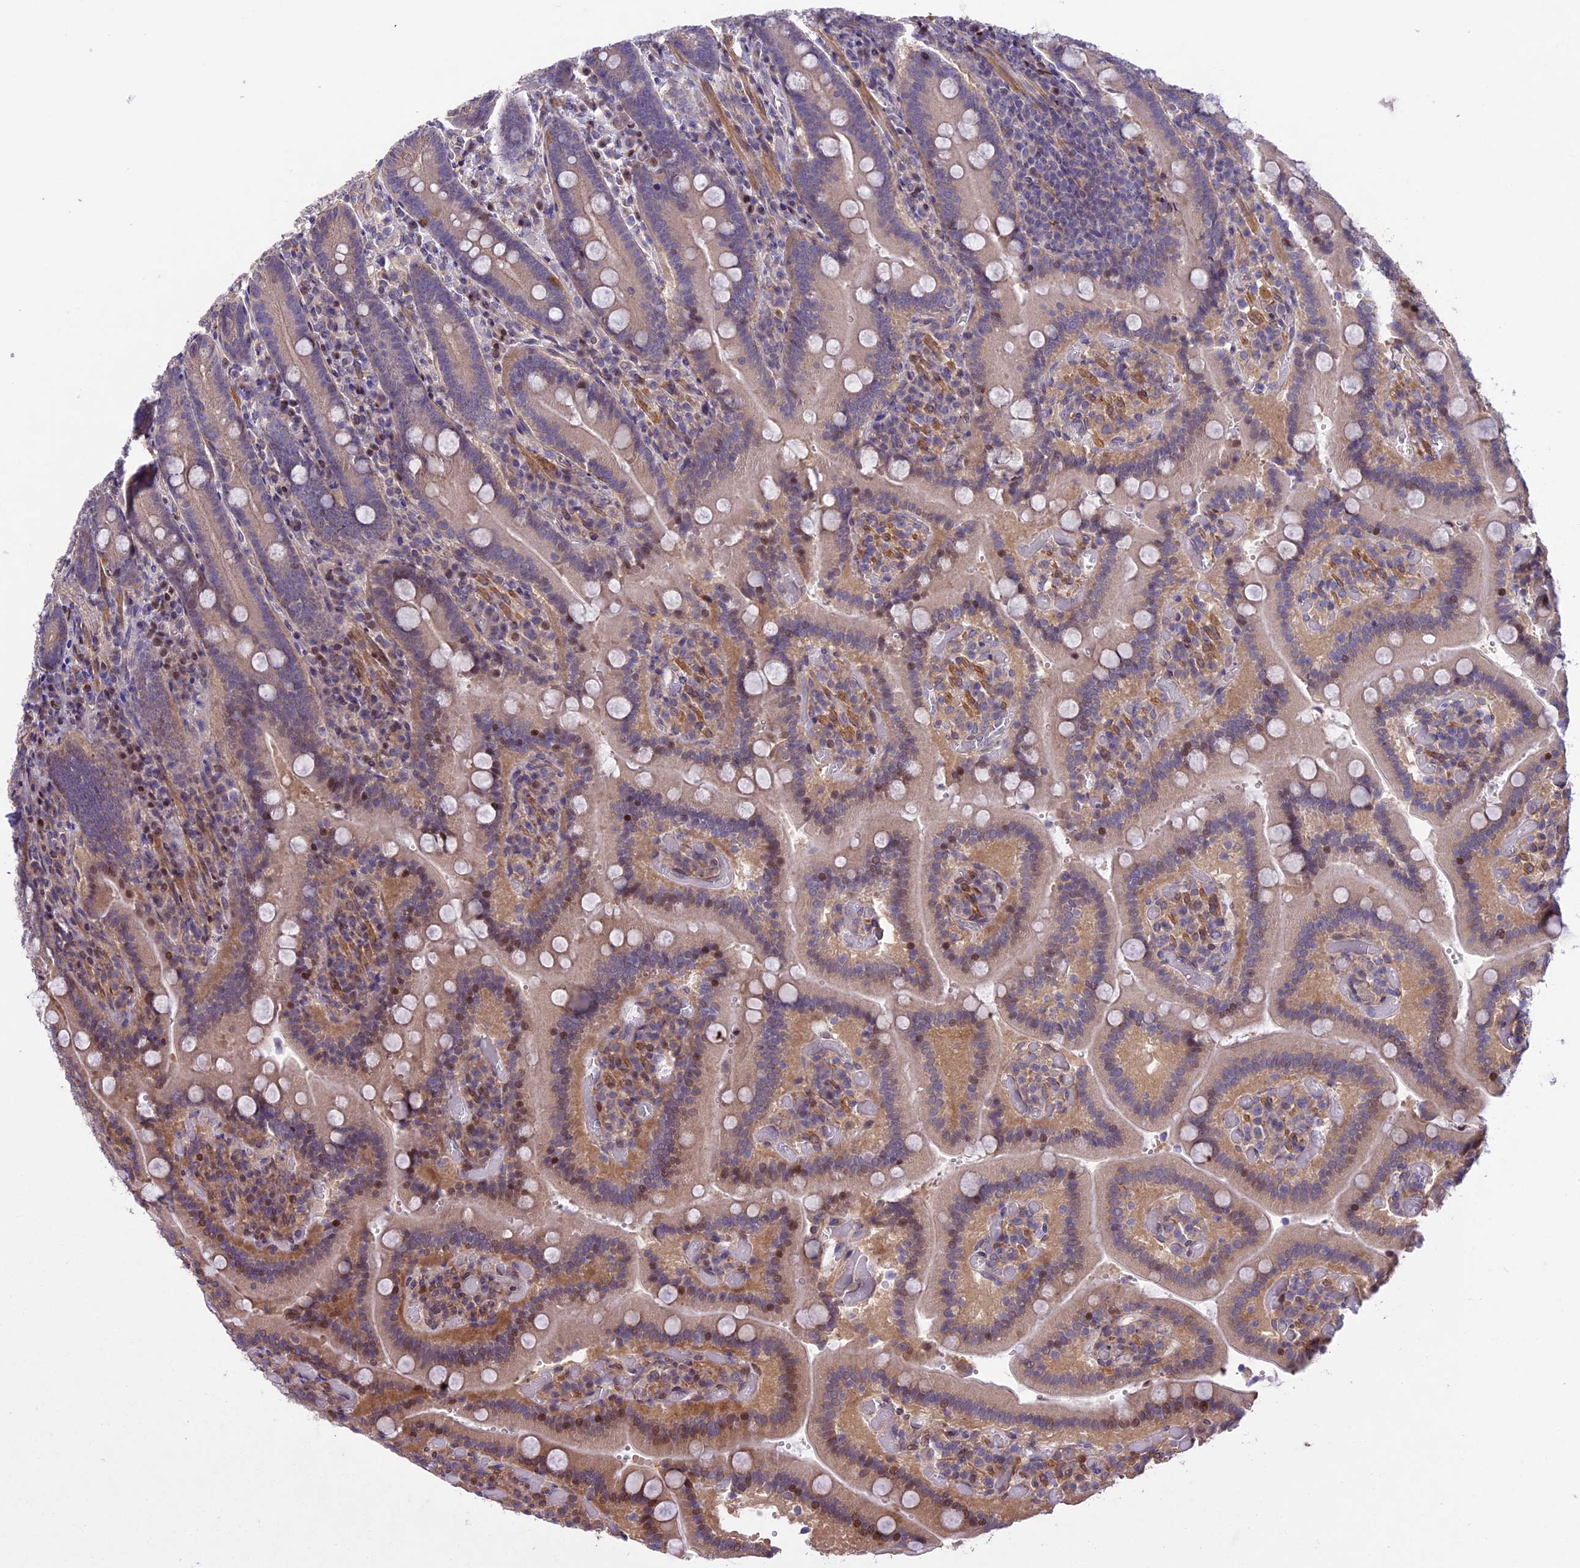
{"staining": {"intensity": "moderate", "quantity": "<25%", "location": "cytoplasmic/membranous,nuclear"}, "tissue": "duodenum", "cell_type": "Glandular cells", "image_type": "normal", "snomed": [{"axis": "morphology", "description": "Normal tissue, NOS"}, {"axis": "topography", "description": "Duodenum"}], "caption": "Moderate cytoplasmic/membranous,nuclear positivity for a protein is appreciated in about <25% of glandular cells of benign duodenum using immunohistochemistry (IHC).", "gene": "MAN2C1", "patient": {"sex": "female", "age": 62}}